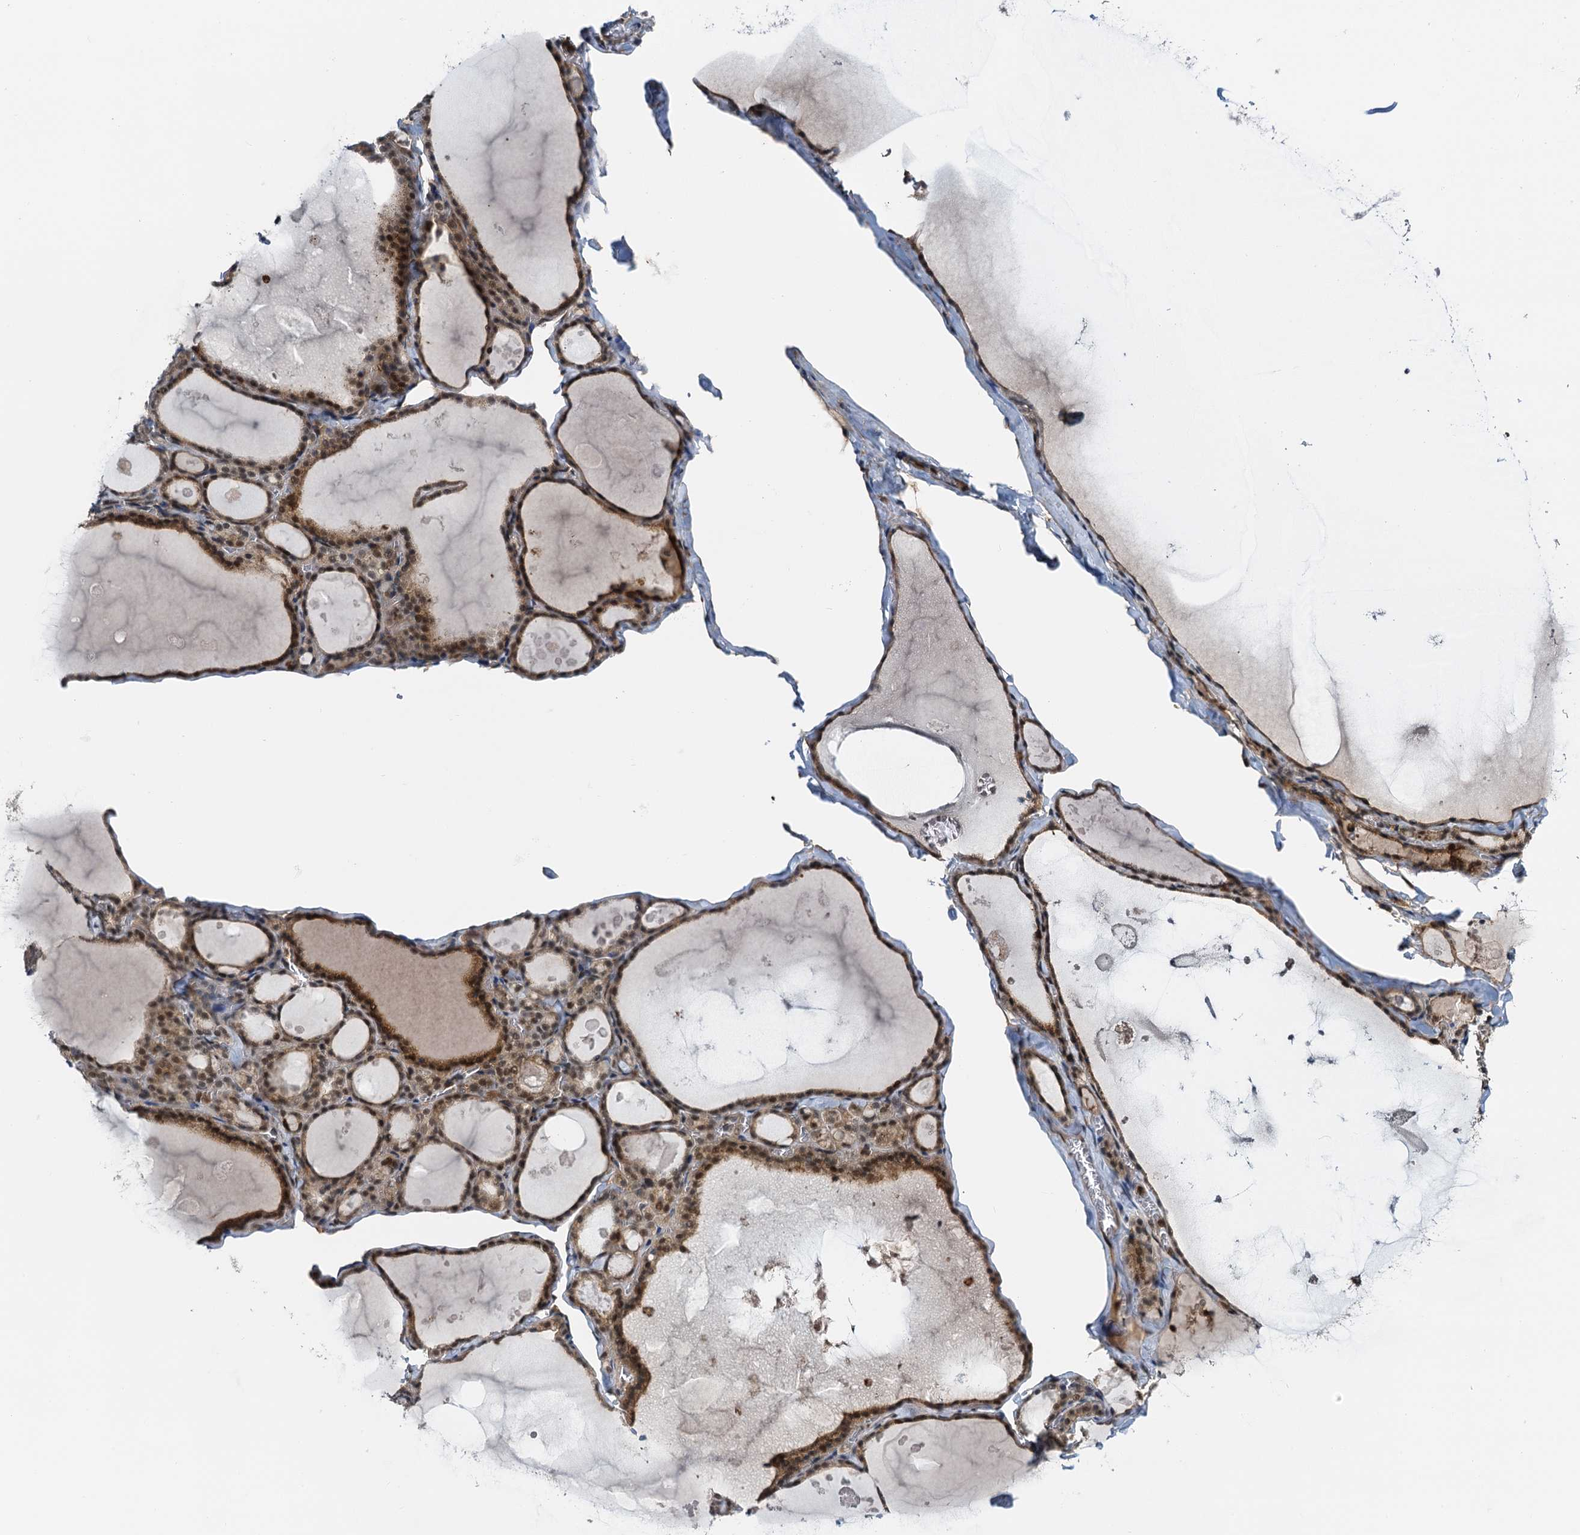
{"staining": {"intensity": "moderate", "quantity": ">75%", "location": "cytoplasmic/membranous,nuclear"}, "tissue": "thyroid gland", "cell_type": "Glandular cells", "image_type": "normal", "snomed": [{"axis": "morphology", "description": "Normal tissue, NOS"}, {"axis": "topography", "description": "Thyroid gland"}], "caption": "Immunohistochemistry (DAB) staining of normal human thyroid gland displays moderate cytoplasmic/membranous,nuclear protein positivity in approximately >75% of glandular cells.", "gene": "ZNF609", "patient": {"sex": "male", "age": 56}}